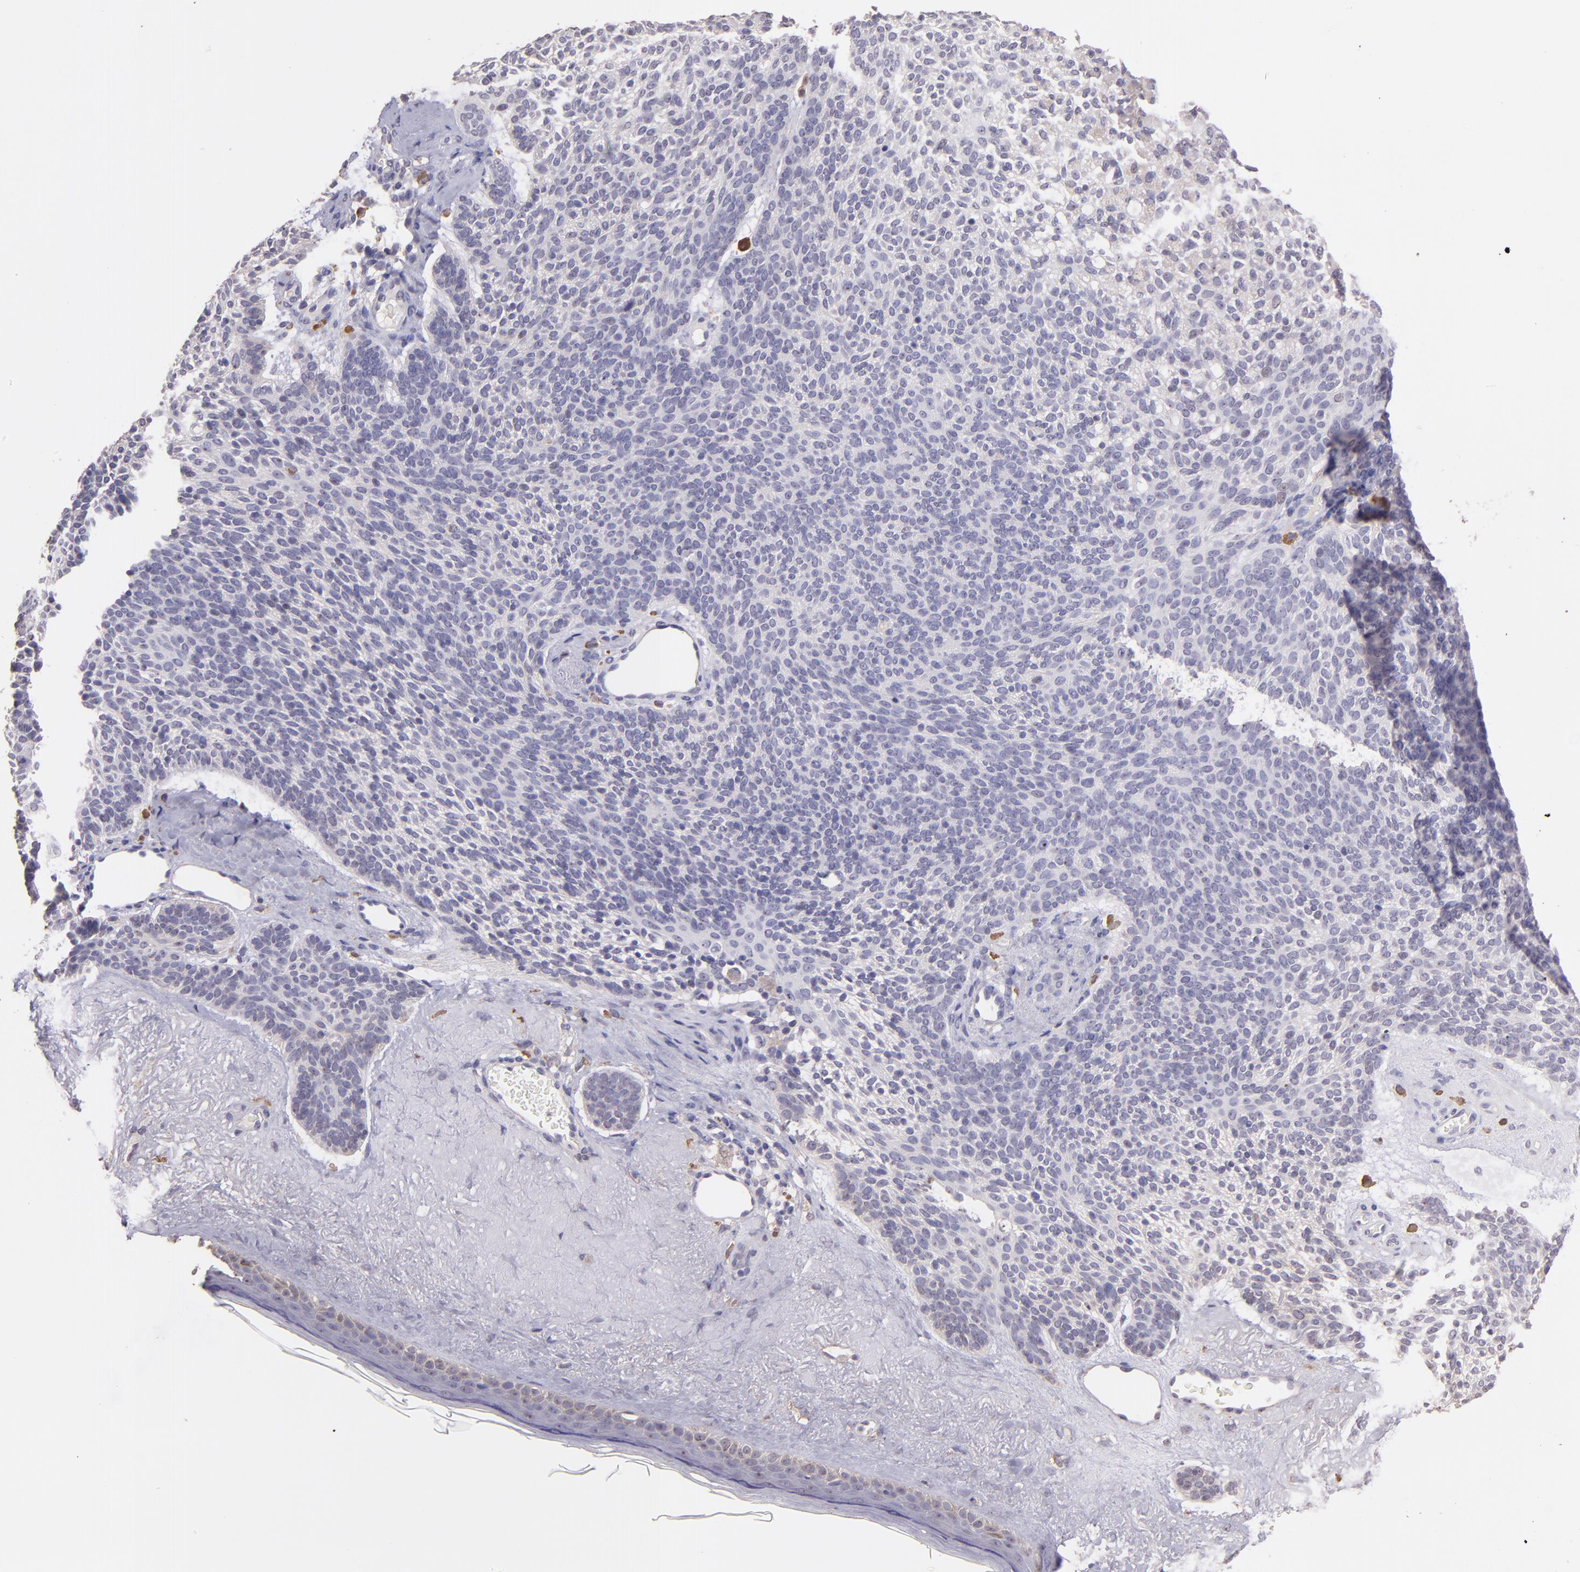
{"staining": {"intensity": "negative", "quantity": "none", "location": "none"}, "tissue": "skin cancer", "cell_type": "Tumor cells", "image_type": "cancer", "snomed": [{"axis": "morphology", "description": "Normal tissue, NOS"}, {"axis": "morphology", "description": "Basal cell carcinoma"}, {"axis": "topography", "description": "Skin"}], "caption": "Immunohistochemistry image of neoplastic tissue: human skin cancer stained with DAB displays no significant protein positivity in tumor cells. The staining was performed using DAB (3,3'-diaminobenzidine) to visualize the protein expression in brown, while the nuclei were stained in blue with hematoxylin (Magnification: 20x).", "gene": "PAPPA", "patient": {"sex": "female", "age": 70}}